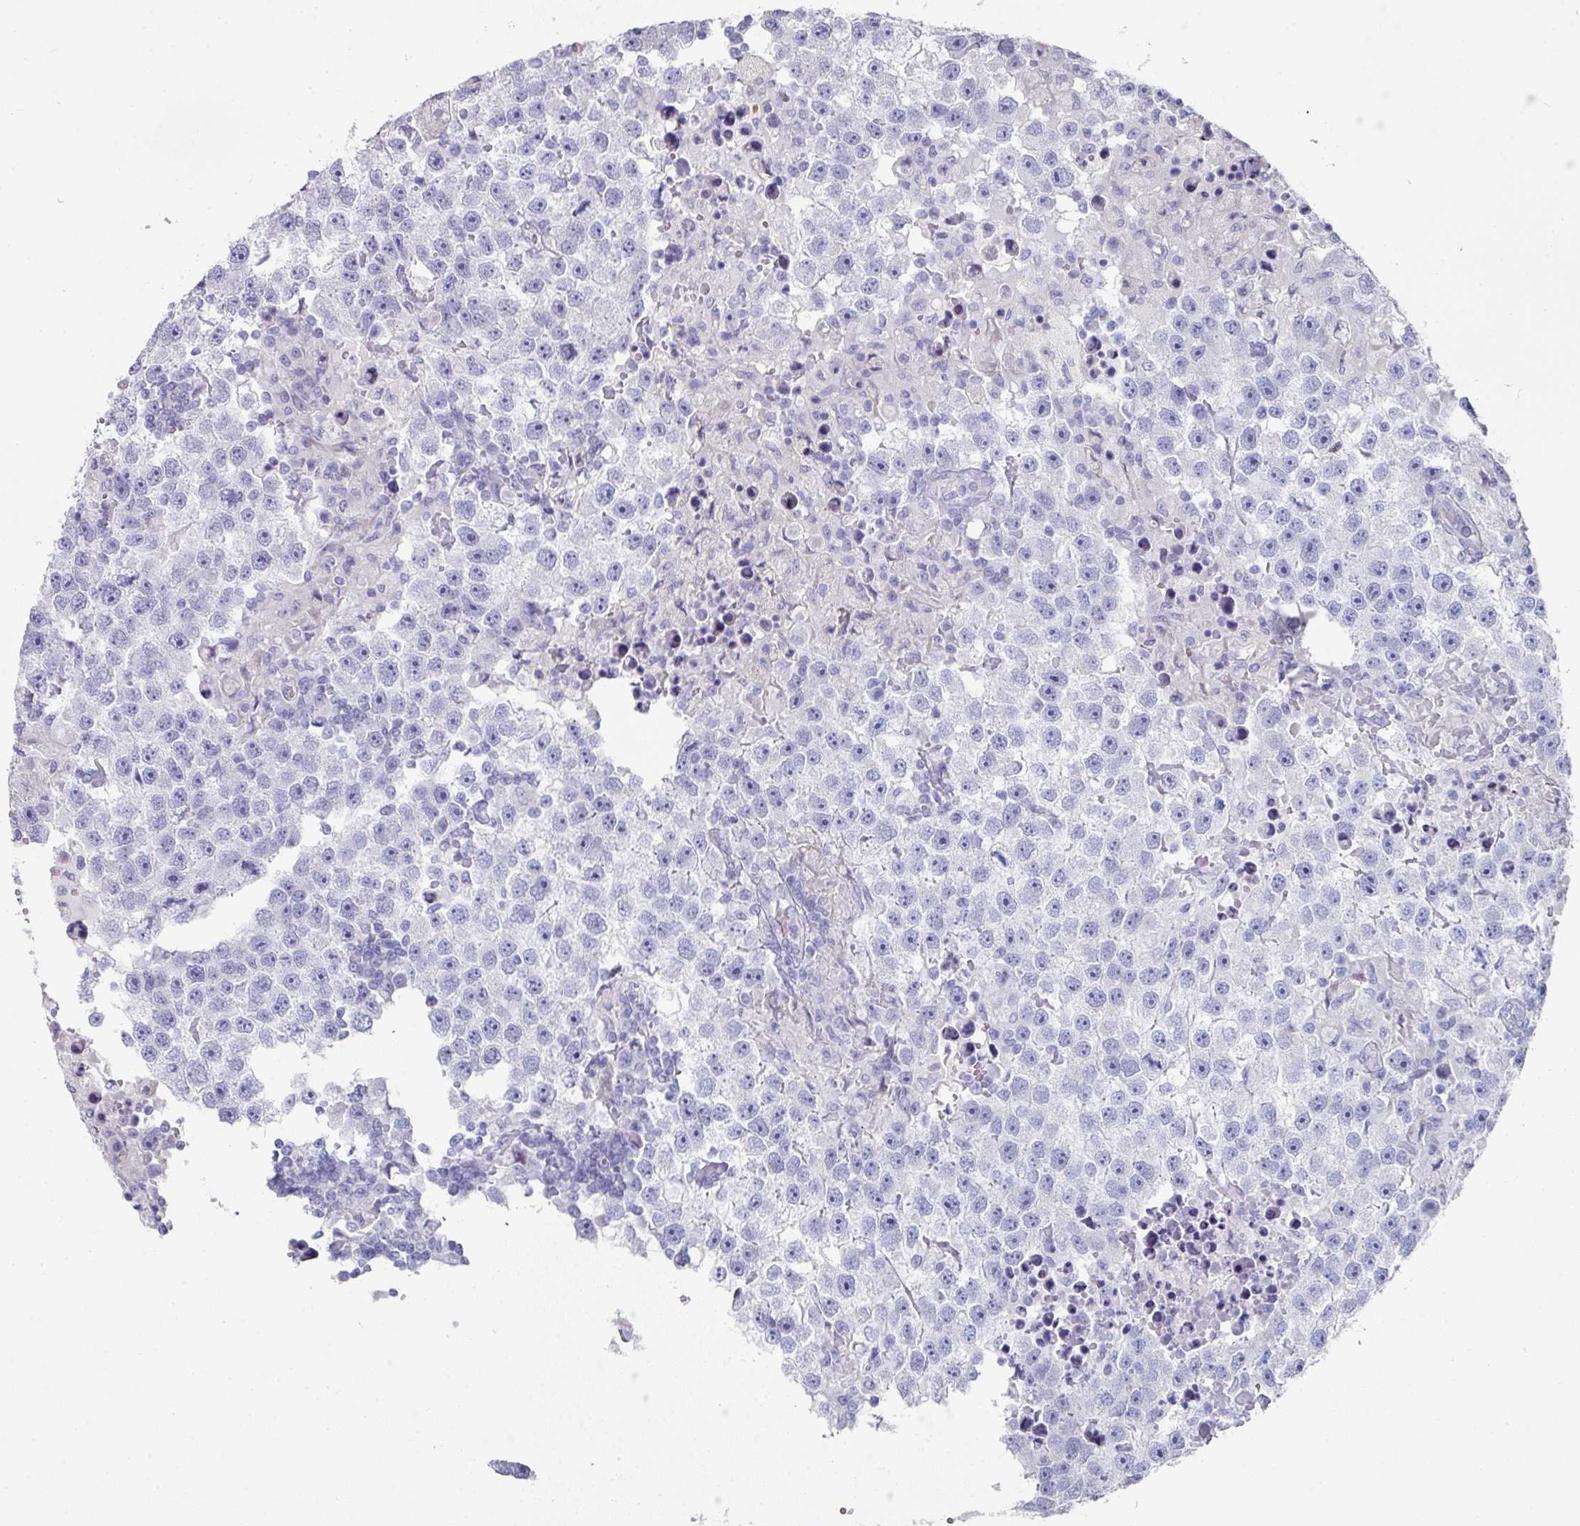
{"staining": {"intensity": "negative", "quantity": "none", "location": "none"}, "tissue": "testis cancer", "cell_type": "Tumor cells", "image_type": "cancer", "snomed": [{"axis": "morphology", "description": "Carcinoma, Embryonal, NOS"}, {"axis": "topography", "description": "Testis"}], "caption": "Human embryonal carcinoma (testis) stained for a protein using IHC exhibits no positivity in tumor cells.", "gene": "SETBP1", "patient": {"sex": "male", "age": 83}}